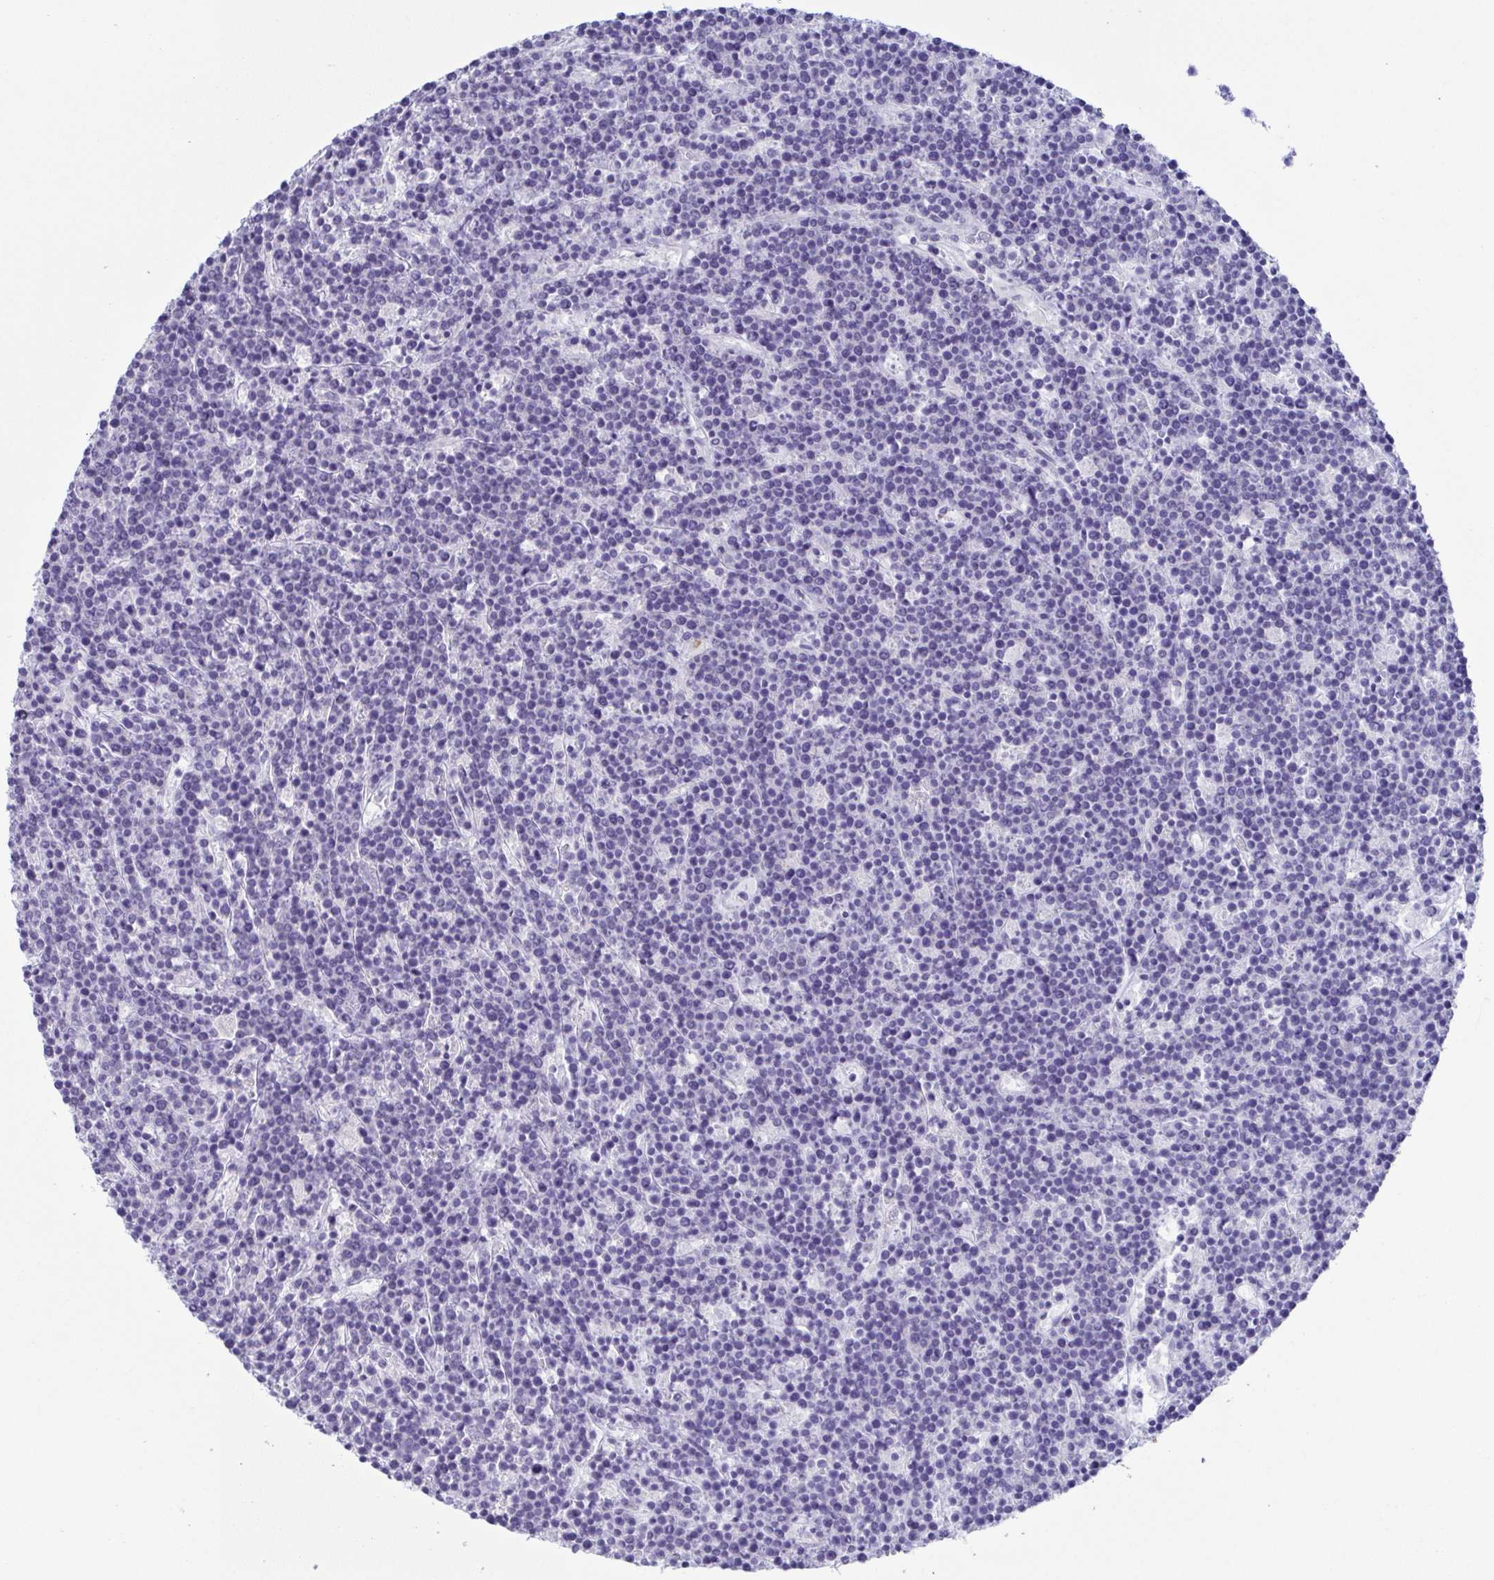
{"staining": {"intensity": "negative", "quantity": "none", "location": "none"}, "tissue": "lymphoma", "cell_type": "Tumor cells", "image_type": "cancer", "snomed": [{"axis": "morphology", "description": "Malignant lymphoma, non-Hodgkin's type, High grade"}, {"axis": "topography", "description": "Ovary"}], "caption": "IHC micrograph of human lymphoma stained for a protein (brown), which demonstrates no positivity in tumor cells. (Immunohistochemistry (ihc), brightfield microscopy, high magnification).", "gene": "AZU1", "patient": {"sex": "female", "age": 56}}